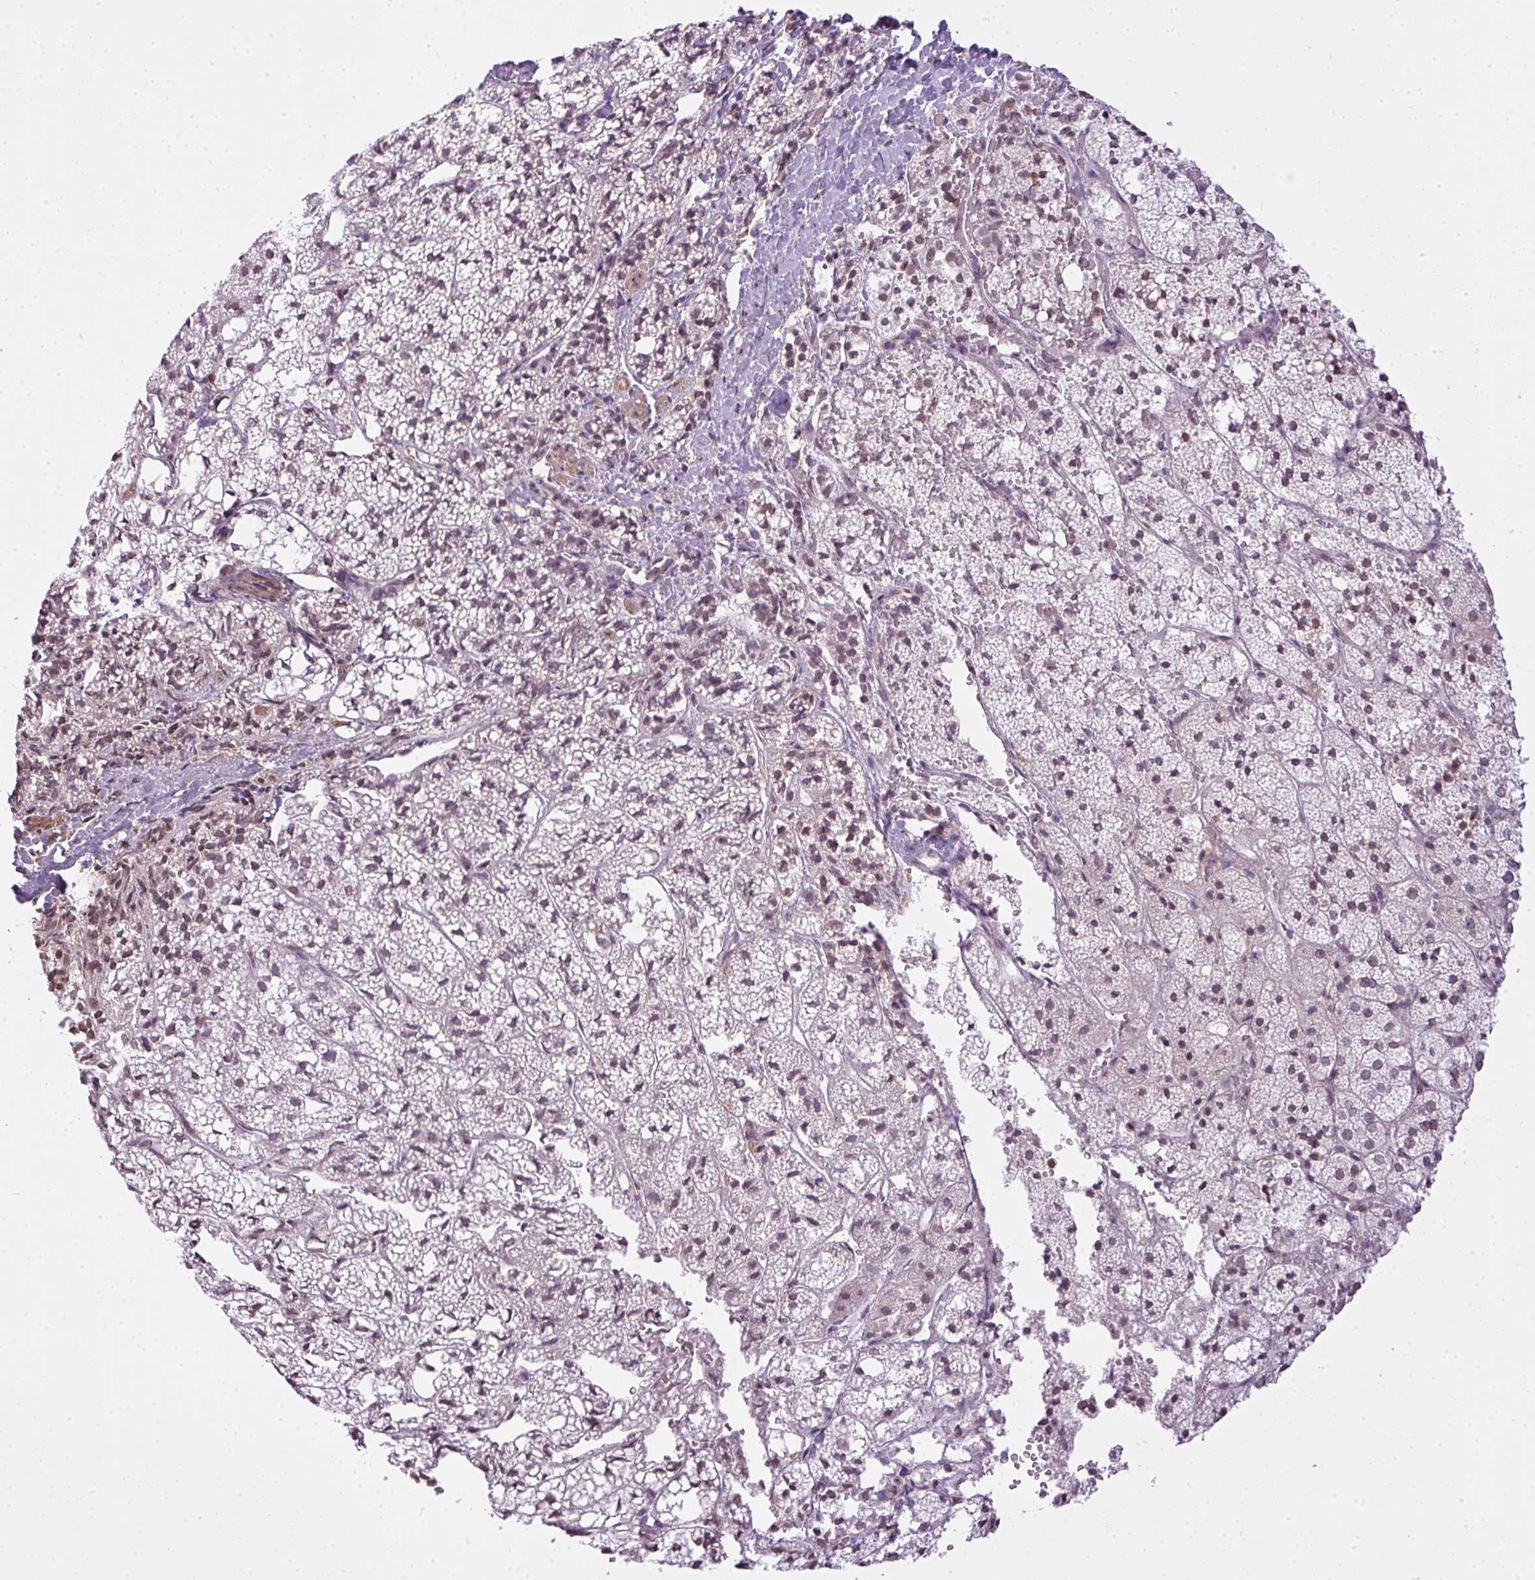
{"staining": {"intensity": "weak", "quantity": "<25%", "location": "nuclear"}, "tissue": "adrenal gland", "cell_type": "Glandular cells", "image_type": "normal", "snomed": [{"axis": "morphology", "description": "Normal tissue, NOS"}, {"axis": "topography", "description": "Adrenal gland"}], "caption": "This is a micrograph of IHC staining of unremarkable adrenal gland, which shows no expression in glandular cells.", "gene": "COX18", "patient": {"sex": "male", "age": 53}}